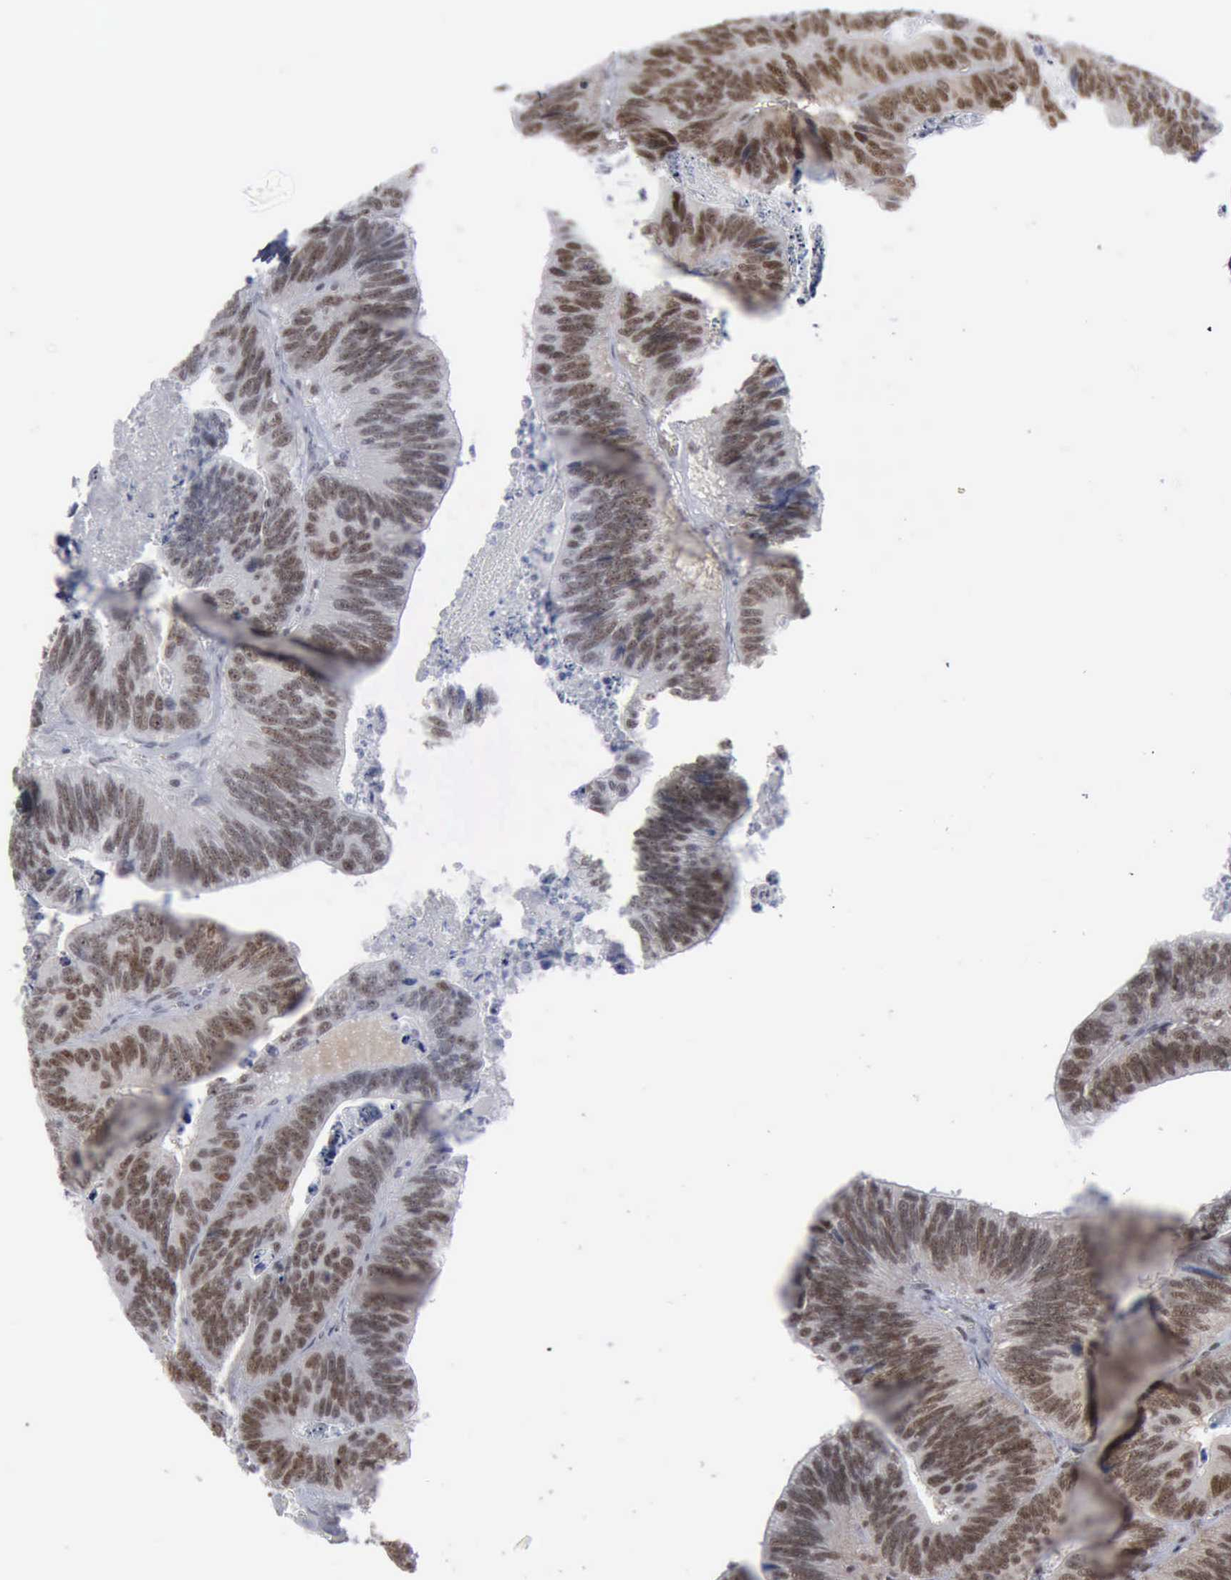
{"staining": {"intensity": "moderate", "quantity": ">75%", "location": "nuclear"}, "tissue": "colorectal cancer", "cell_type": "Tumor cells", "image_type": "cancer", "snomed": [{"axis": "morphology", "description": "Adenocarcinoma, NOS"}, {"axis": "topography", "description": "Colon"}], "caption": "Moderate nuclear positivity is appreciated in about >75% of tumor cells in colorectal cancer. (DAB = brown stain, brightfield microscopy at high magnification).", "gene": "XPA", "patient": {"sex": "male", "age": 72}}